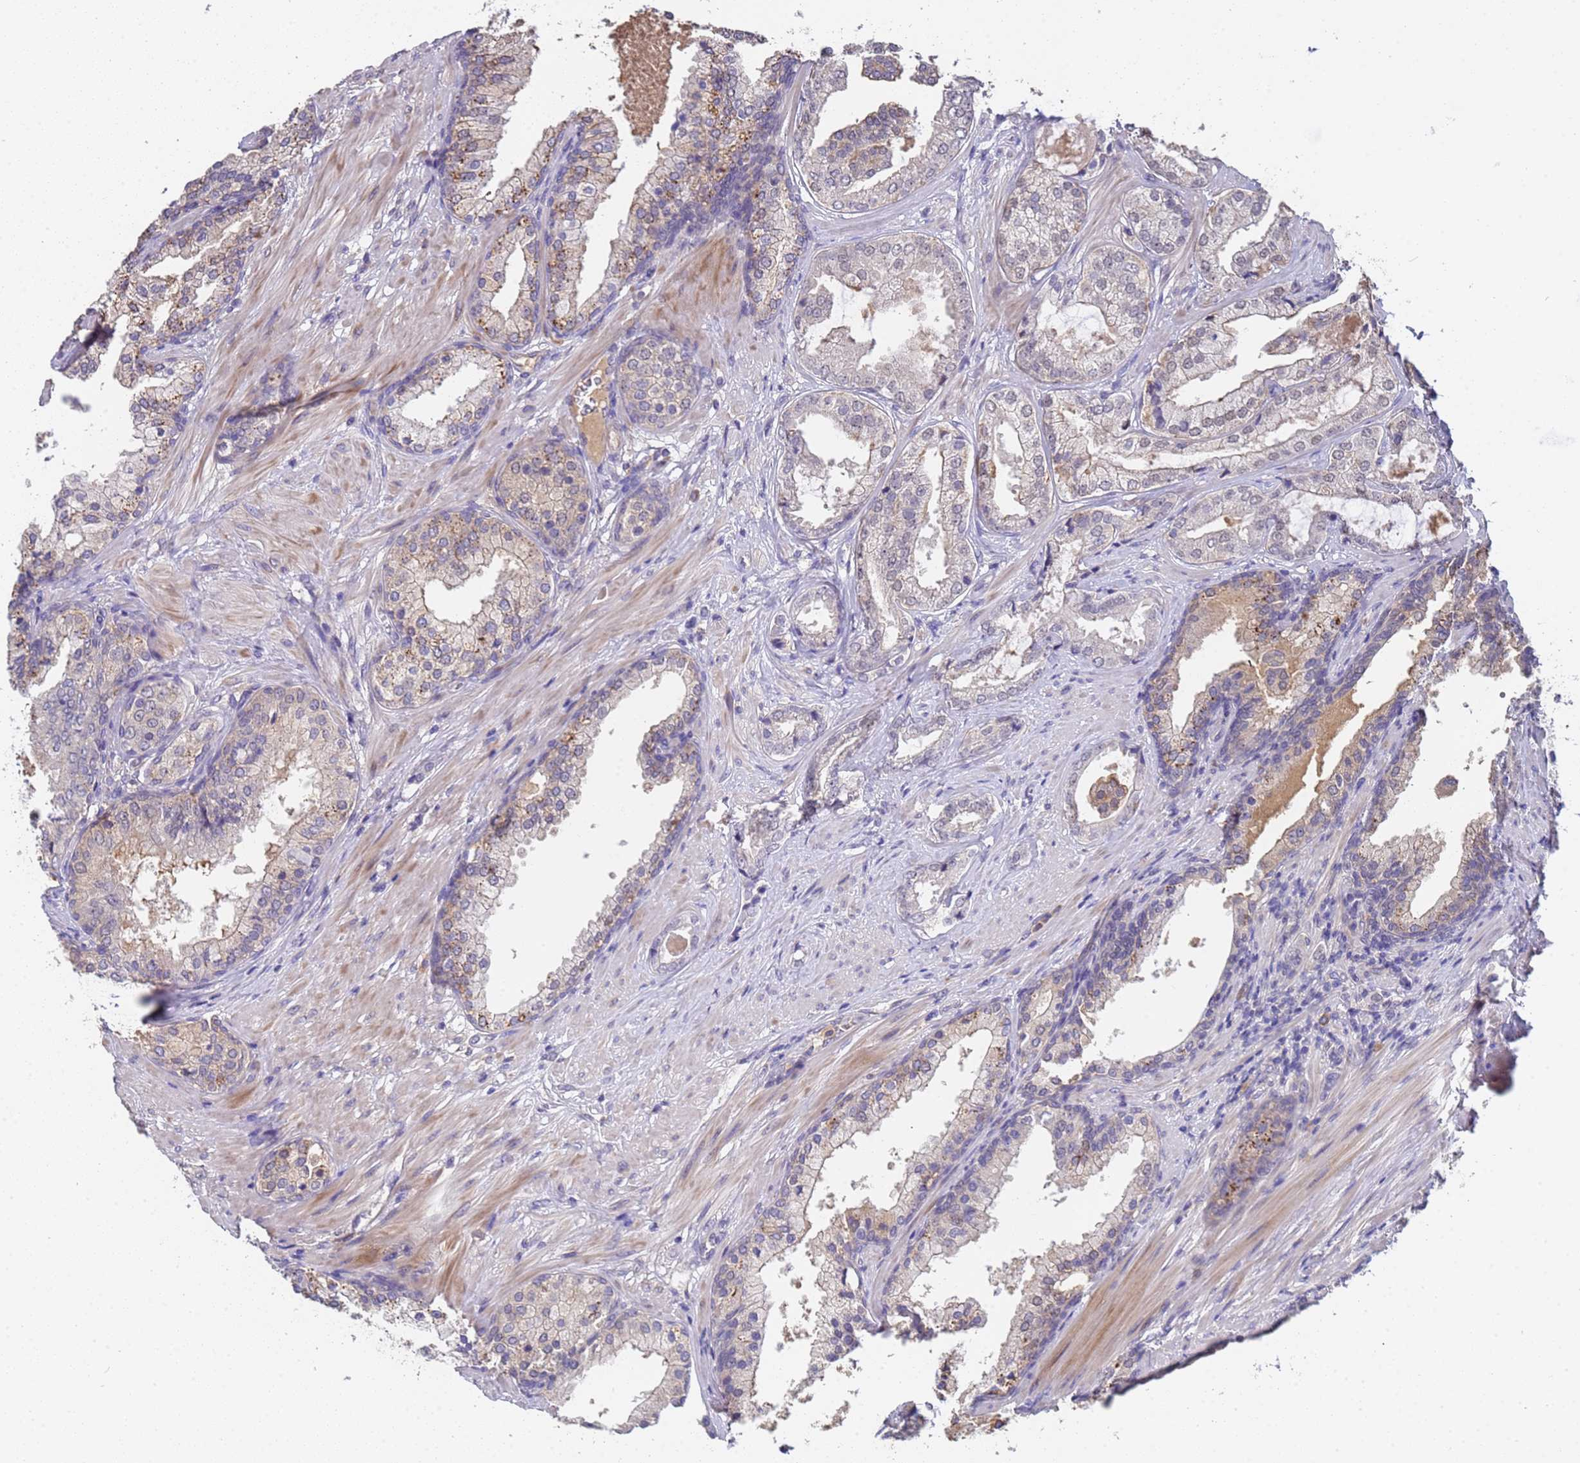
{"staining": {"intensity": "negative", "quantity": "none", "location": "none"}, "tissue": "prostate cancer", "cell_type": "Tumor cells", "image_type": "cancer", "snomed": [{"axis": "morphology", "description": "Adenocarcinoma, High grade"}, {"axis": "topography", "description": "Prostate"}], "caption": "This histopathology image is of prostate cancer (adenocarcinoma (high-grade)) stained with IHC to label a protein in brown with the nuclei are counter-stained blue. There is no positivity in tumor cells.", "gene": "ZNF248", "patient": {"sex": "male", "age": 60}}